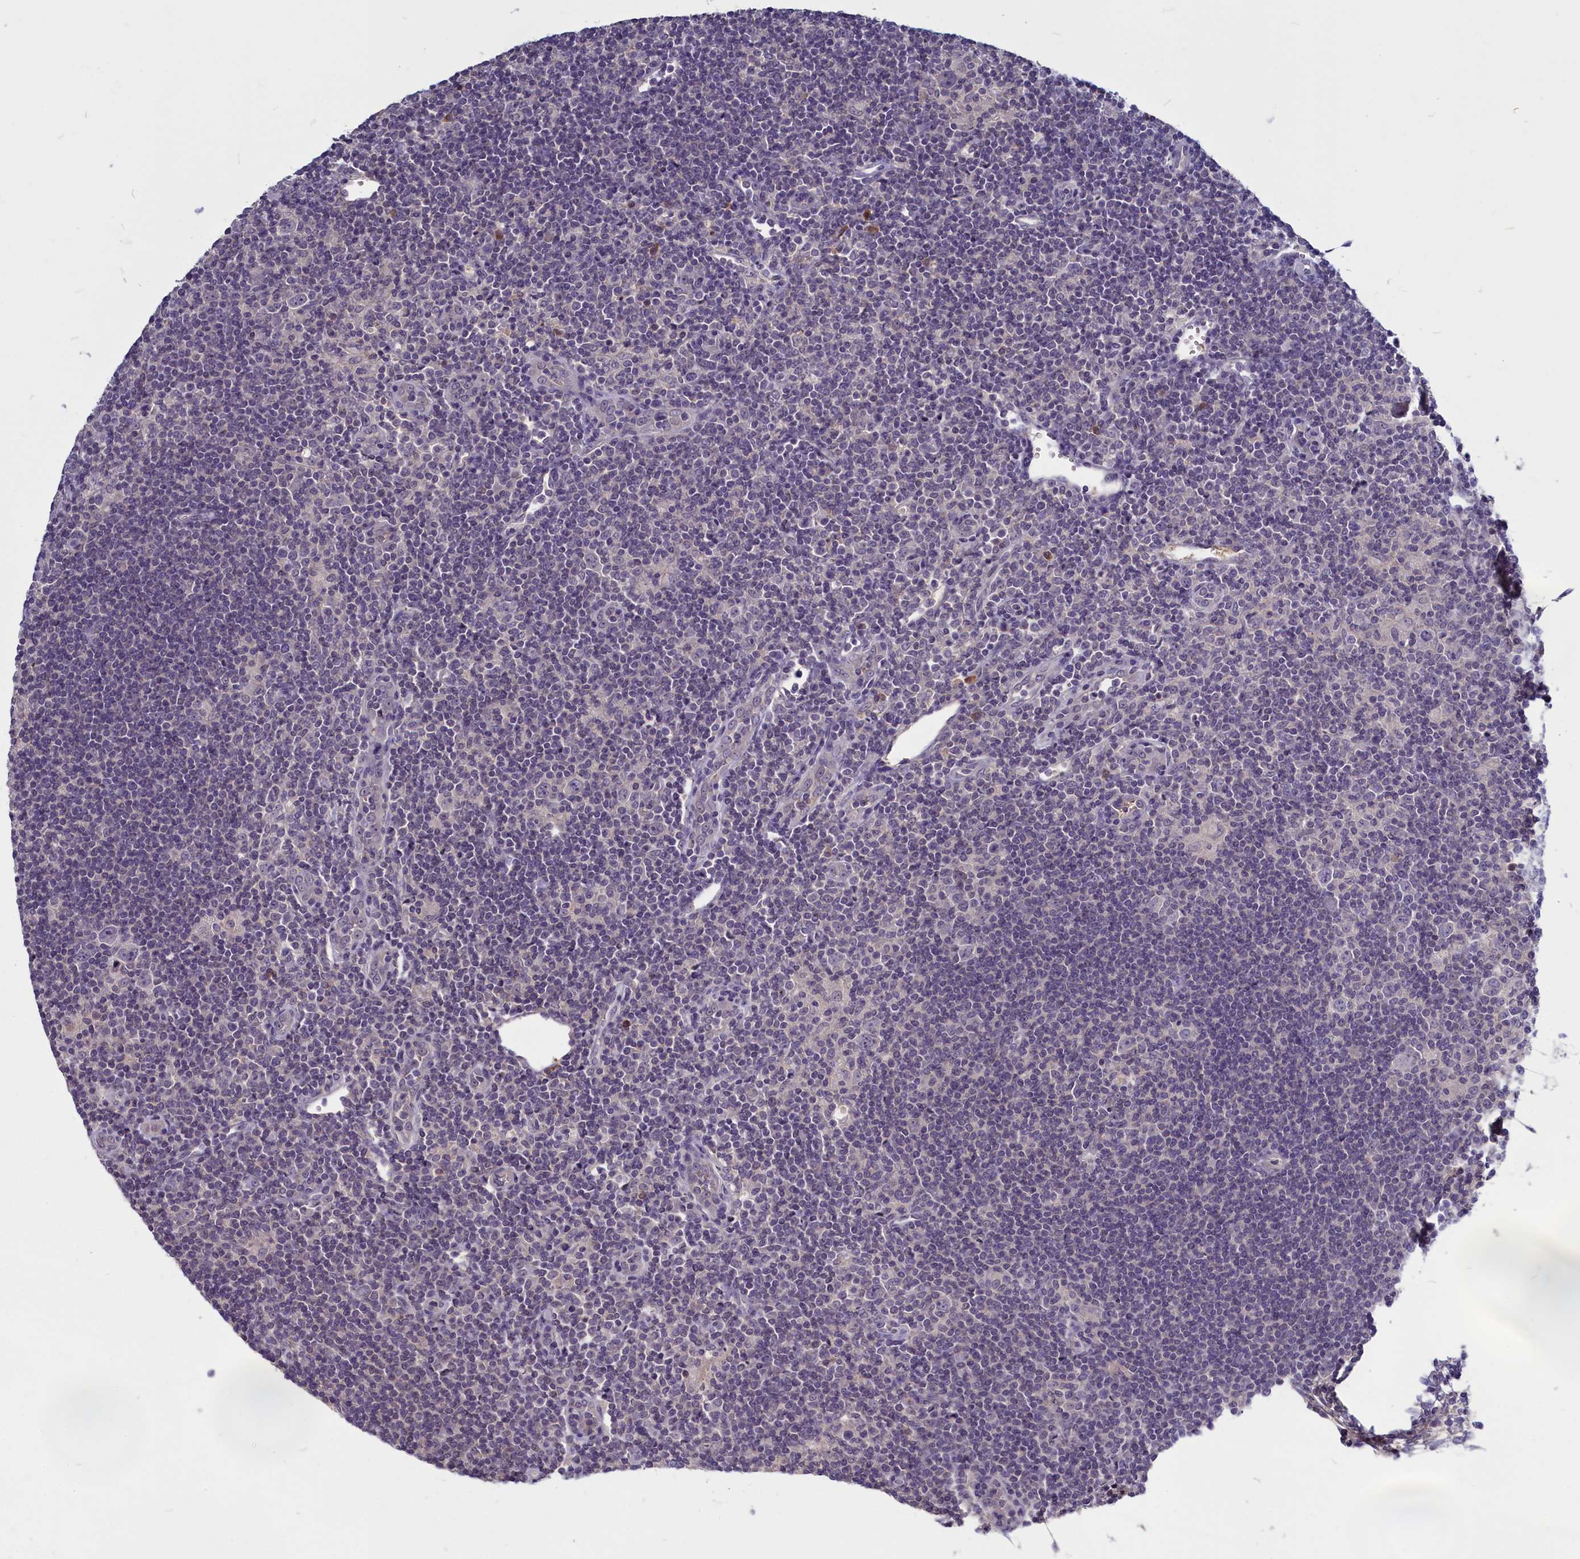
{"staining": {"intensity": "negative", "quantity": "none", "location": "none"}, "tissue": "lymphoma", "cell_type": "Tumor cells", "image_type": "cancer", "snomed": [{"axis": "morphology", "description": "Hodgkin's disease, NOS"}, {"axis": "topography", "description": "Lymph node"}], "caption": "This histopathology image is of lymphoma stained with immunohistochemistry (IHC) to label a protein in brown with the nuclei are counter-stained blue. There is no staining in tumor cells.", "gene": "SV2C", "patient": {"sex": "female", "age": 57}}